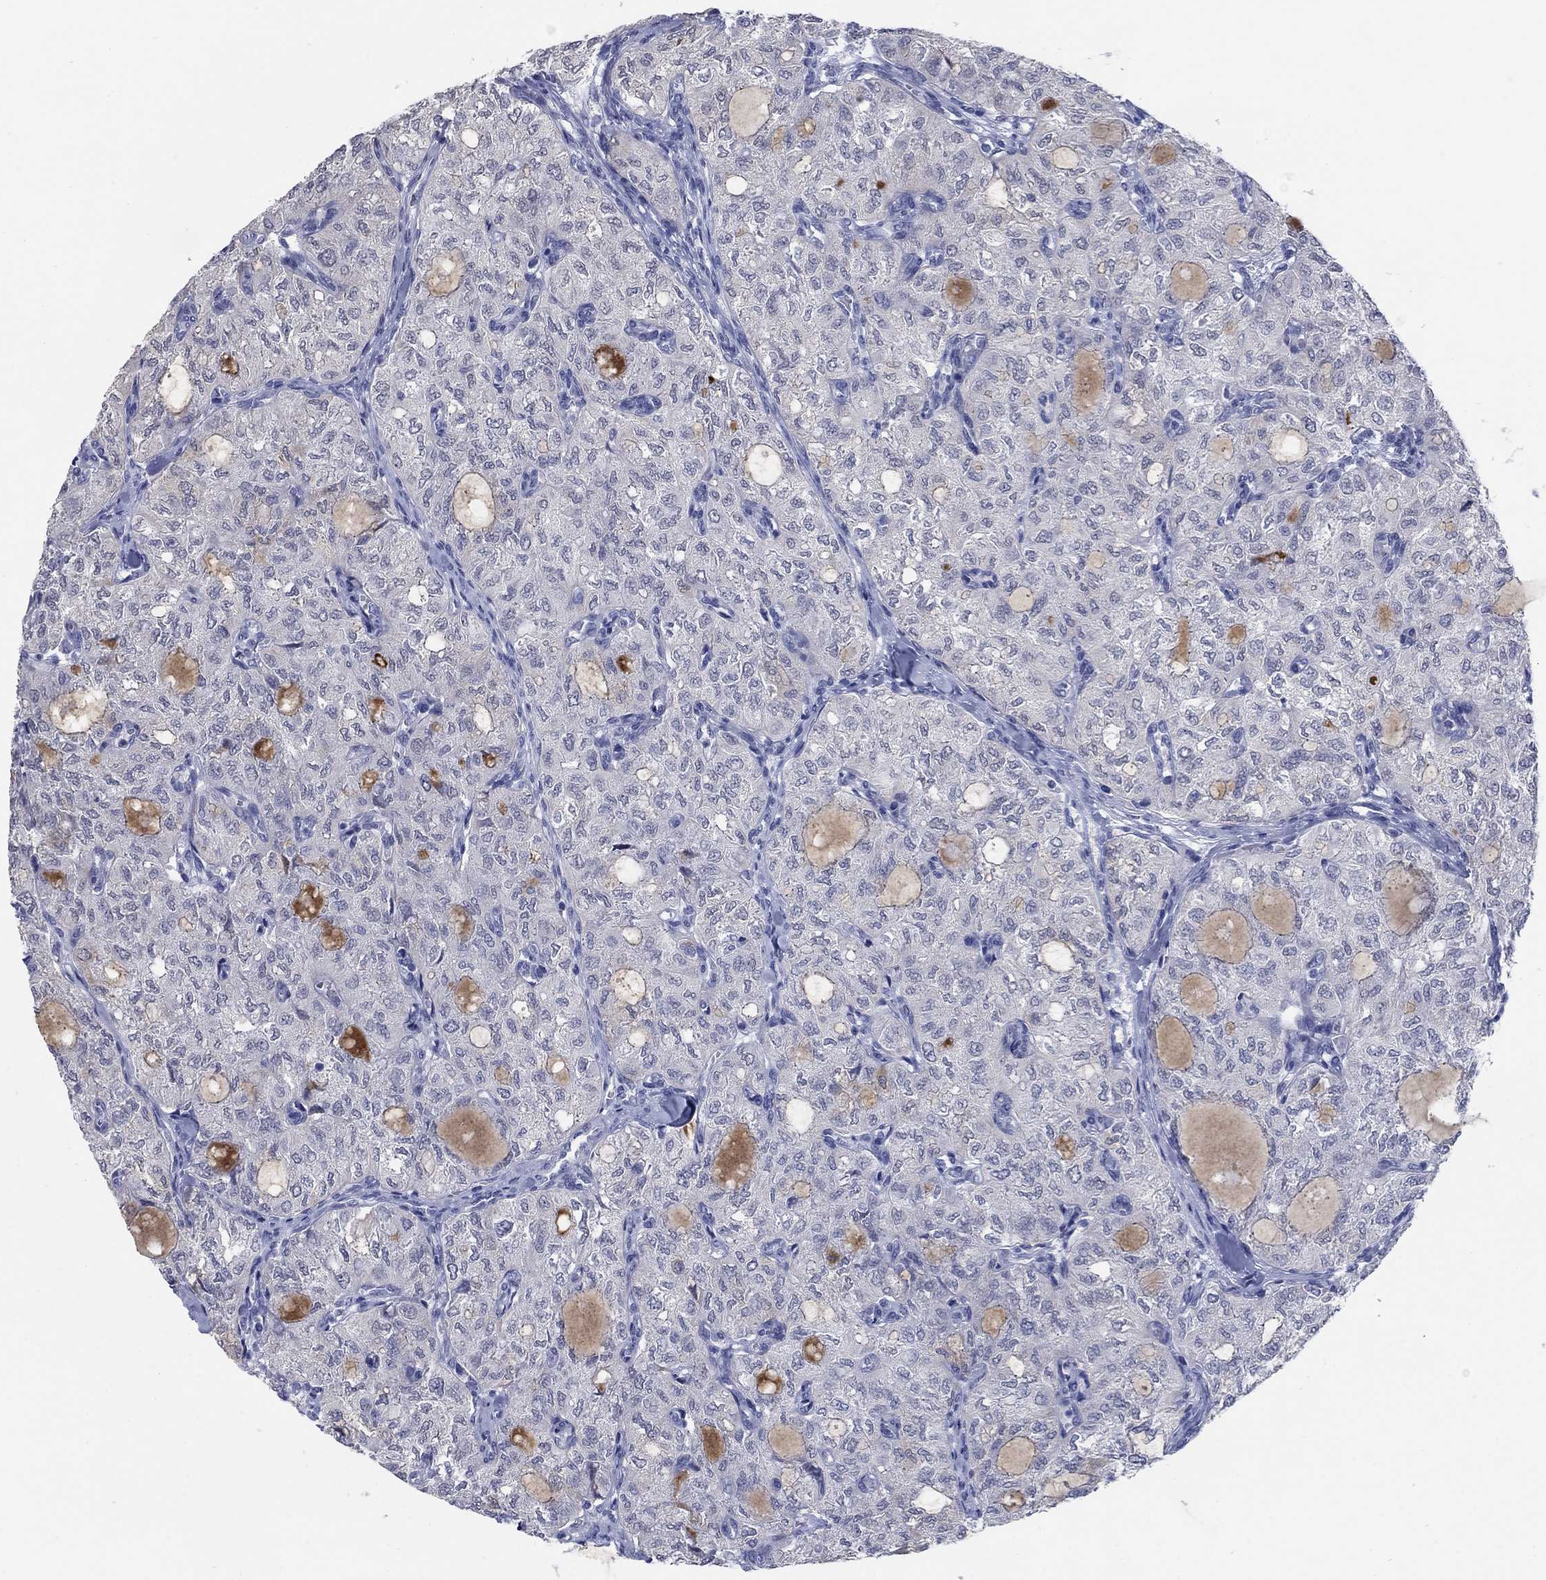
{"staining": {"intensity": "negative", "quantity": "none", "location": "none"}, "tissue": "thyroid cancer", "cell_type": "Tumor cells", "image_type": "cancer", "snomed": [{"axis": "morphology", "description": "Follicular adenoma carcinoma, NOS"}, {"axis": "topography", "description": "Thyroid gland"}], "caption": "This is a photomicrograph of IHC staining of thyroid cancer (follicular adenoma carcinoma), which shows no expression in tumor cells.", "gene": "ATP6V1G2", "patient": {"sex": "male", "age": 75}}